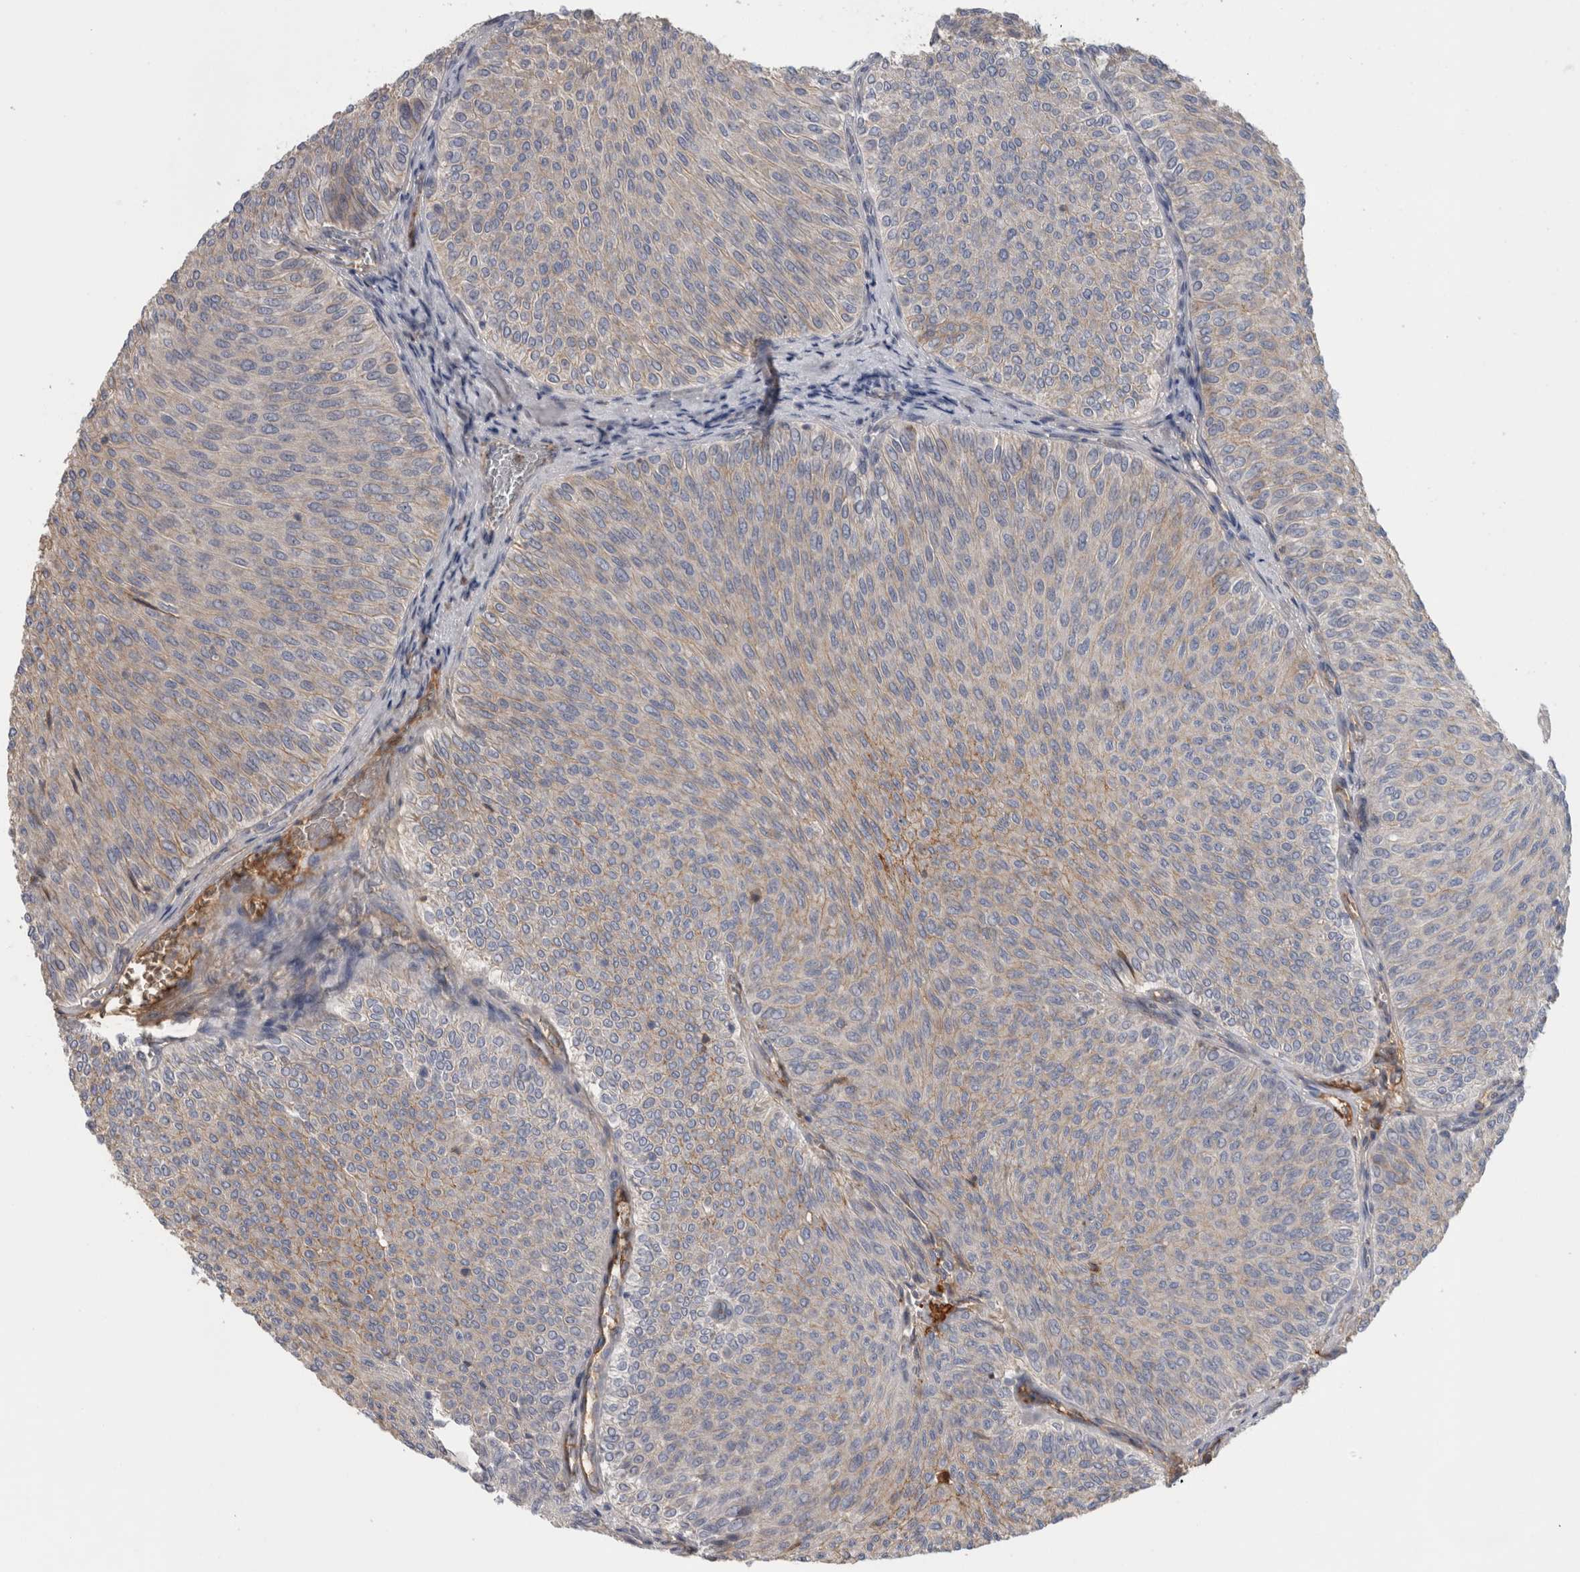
{"staining": {"intensity": "weak", "quantity": "<25%", "location": "cytoplasmic/membranous"}, "tissue": "urothelial cancer", "cell_type": "Tumor cells", "image_type": "cancer", "snomed": [{"axis": "morphology", "description": "Urothelial carcinoma, Low grade"}, {"axis": "topography", "description": "Urinary bladder"}], "caption": "The immunohistochemistry (IHC) image has no significant positivity in tumor cells of urothelial carcinoma (low-grade) tissue.", "gene": "TBCE", "patient": {"sex": "male", "age": 78}}